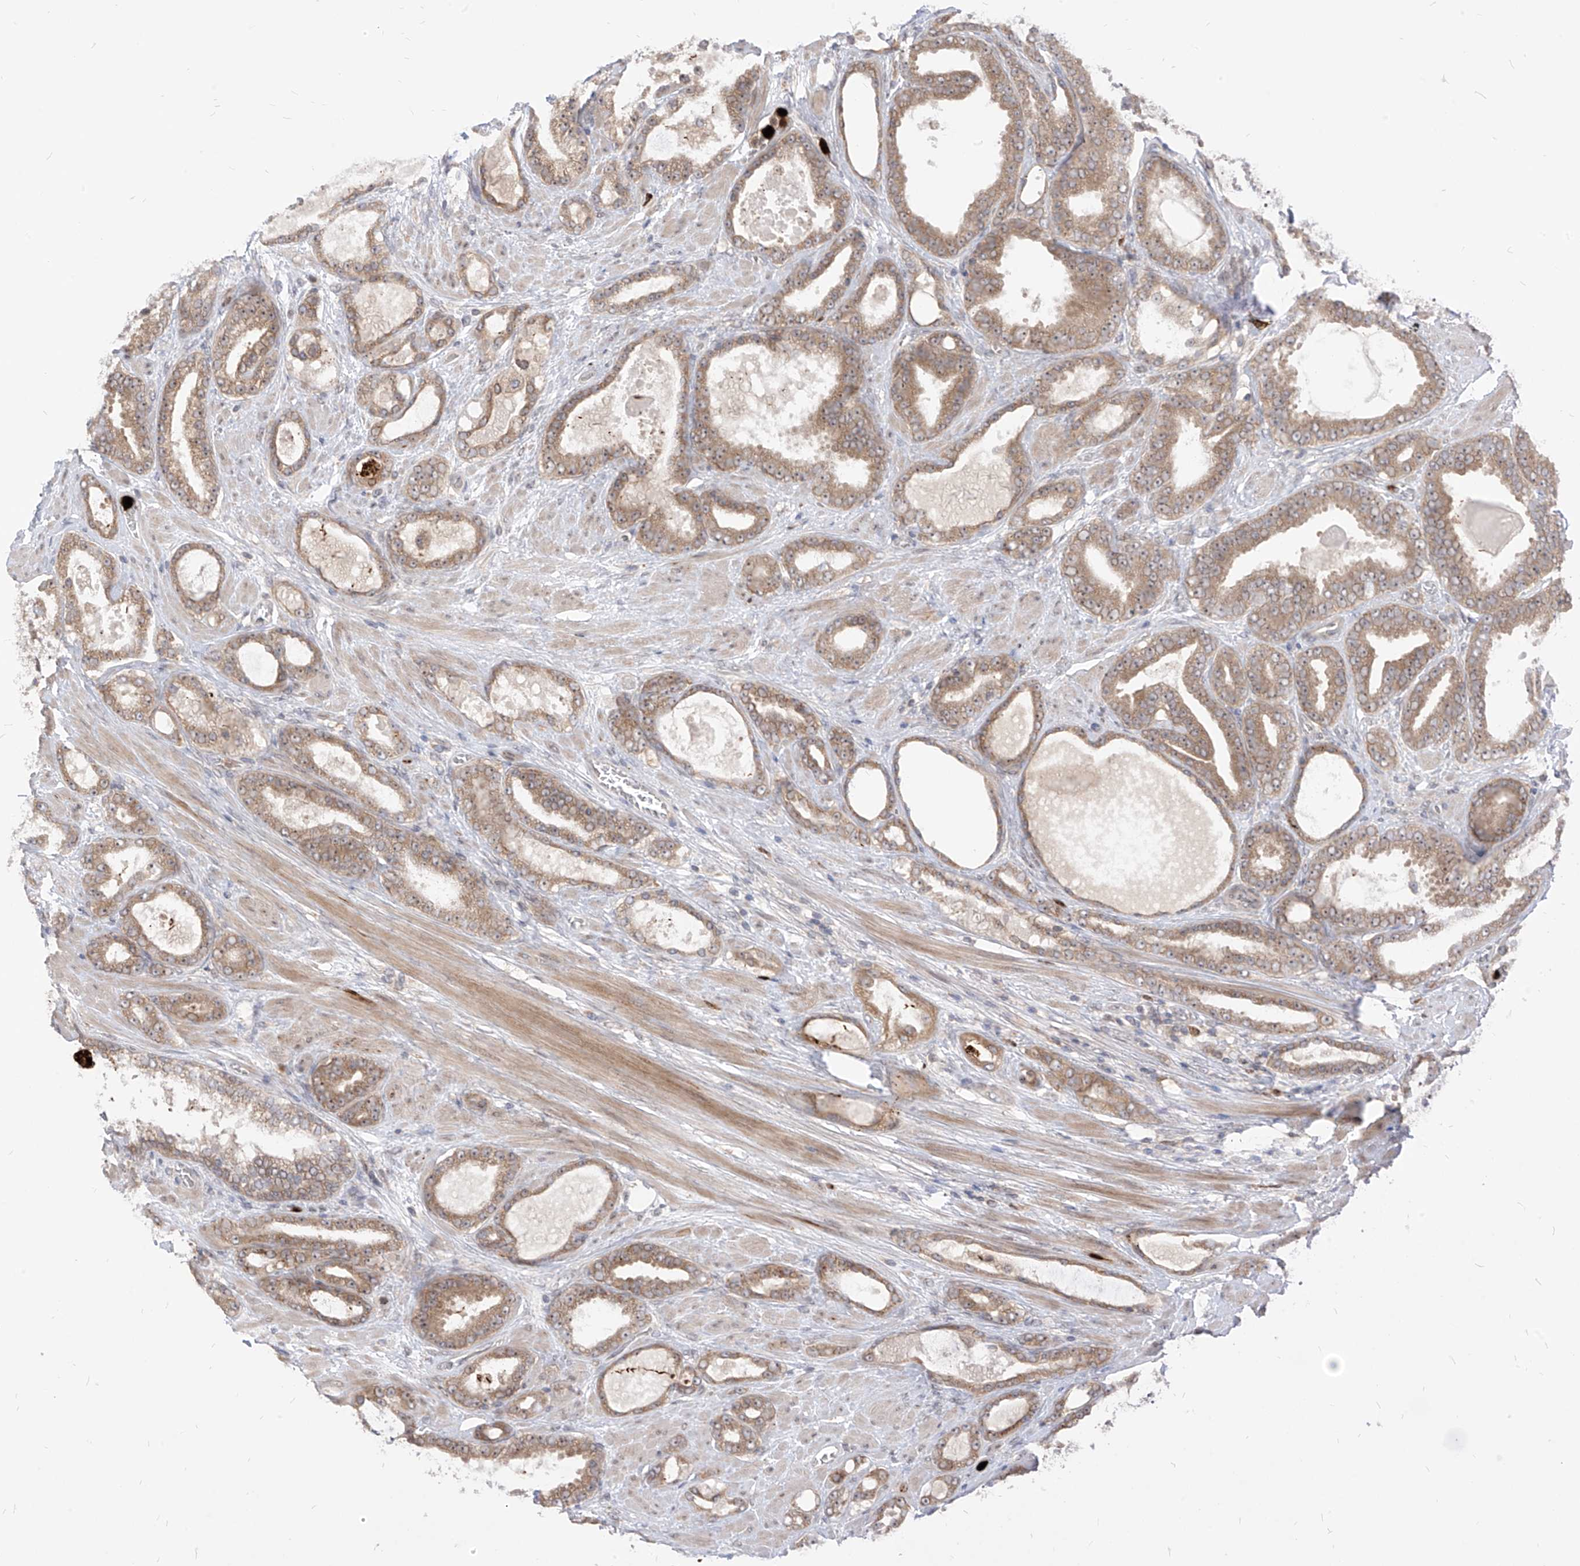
{"staining": {"intensity": "moderate", "quantity": ">75%", "location": "cytoplasmic/membranous"}, "tissue": "prostate cancer", "cell_type": "Tumor cells", "image_type": "cancer", "snomed": [{"axis": "morphology", "description": "Adenocarcinoma, High grade"}, {"axis": "topography", "description": "Prostate"}], "caption": "Brown immunohistochemical staining in human prostate high-grade adenocarcinoma reveals moderate cytoplasmic/membranous positivity in about >75% of tumor cells.", "gene": "CNKSR1", "patient": {"sex": "male", "age": 60}}